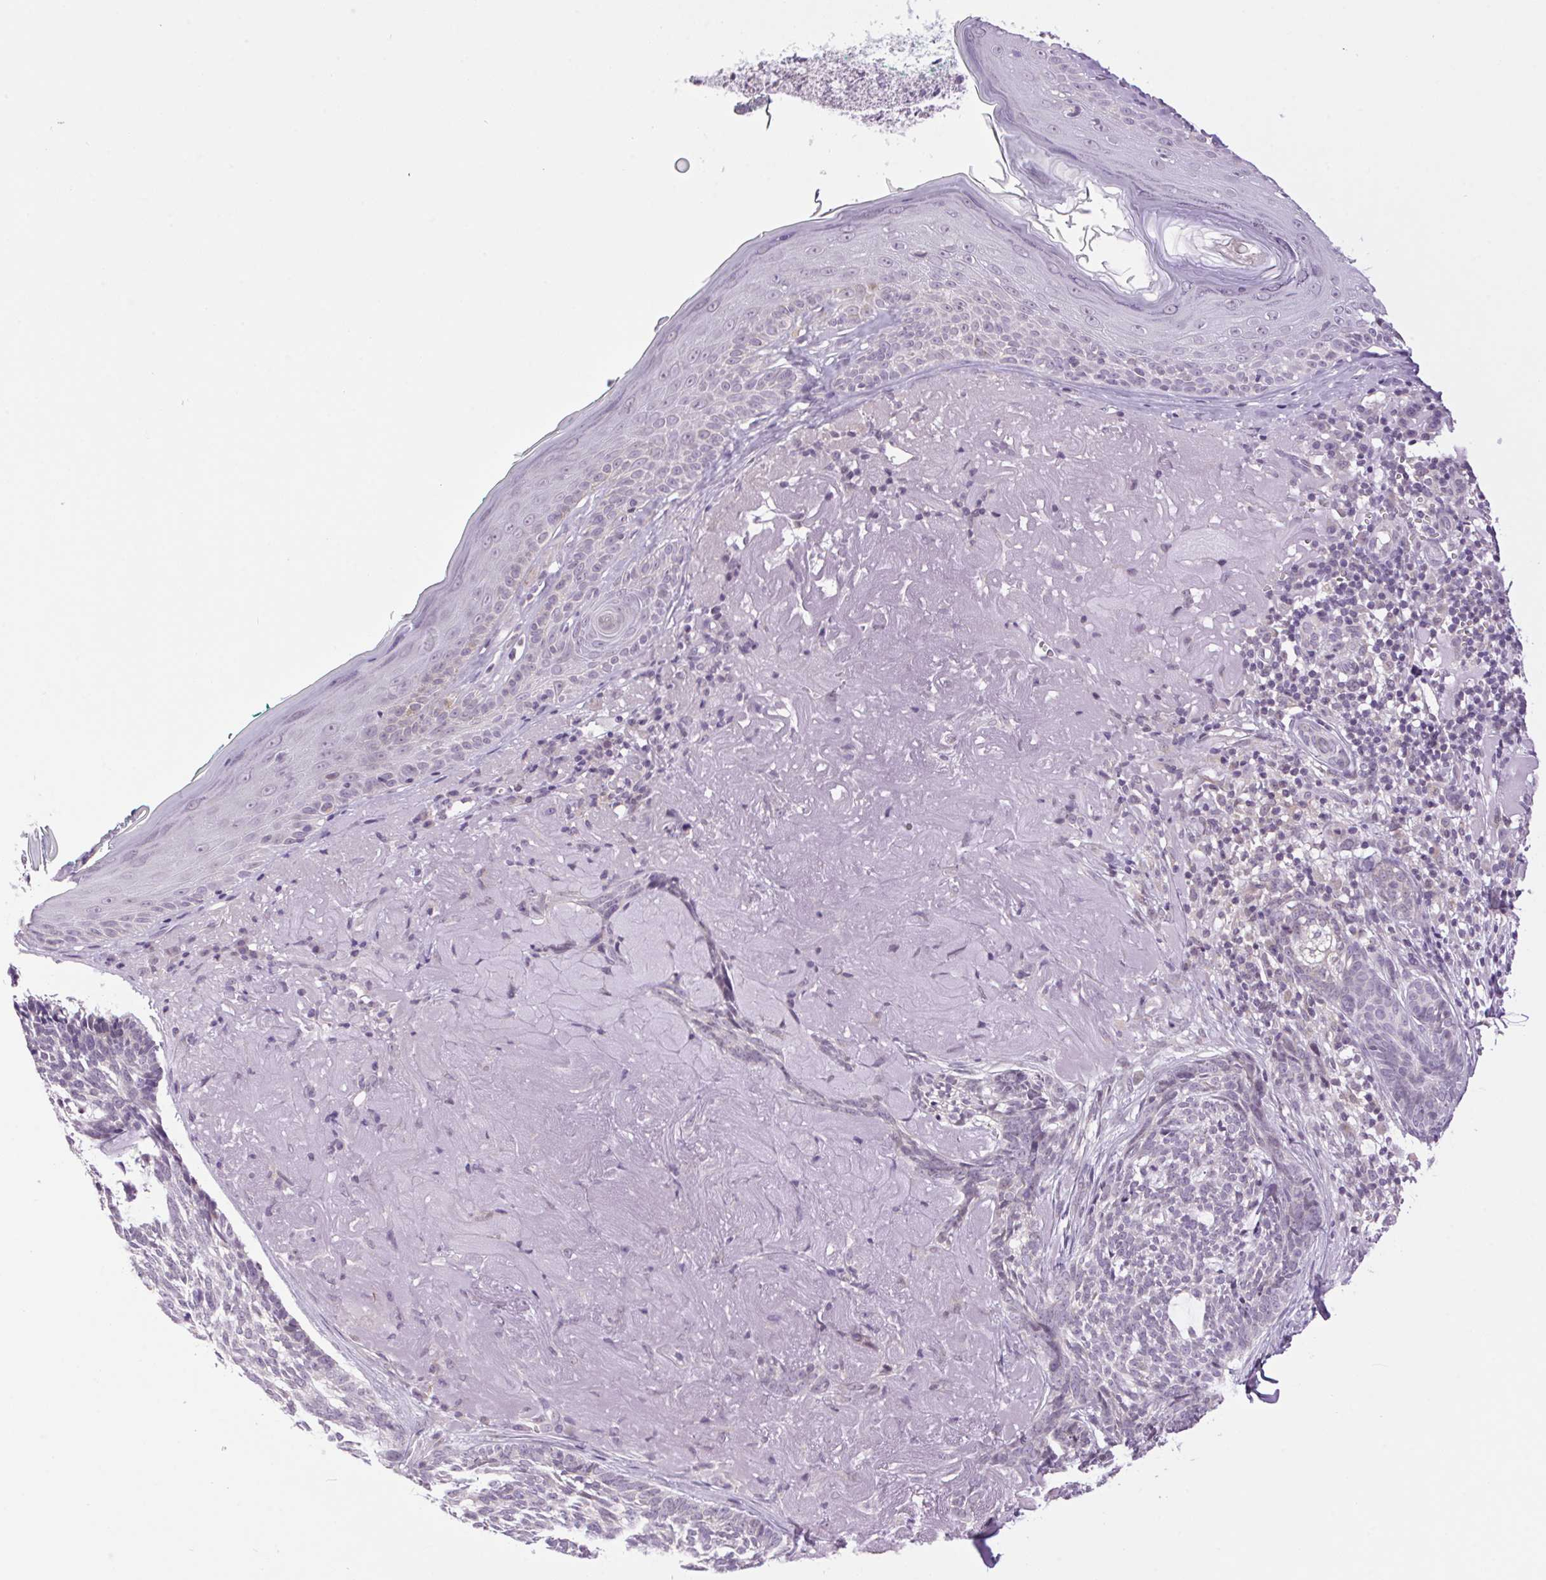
{"staining": {"intensity": "negative", "quantity": "none", "location": "none"}, "tissue": "skin cancer", "cell_type": "Tumor cells", "image_type": "cancer", "snomed": [{"axis": "morphology", "description": "Basal cell carcinoma"}, {"axis": "topography", "description": "Skin"}, {"axis": "topography", "description": "Skin of face"}], "caption": "A high-resolution histopathology image shows IHC staining of basal cell carcinoma (skin), which shows no significant positivity in tumor cells.", "gene": "SMIM13", "patient": {"sex": "female", "age": 95}}